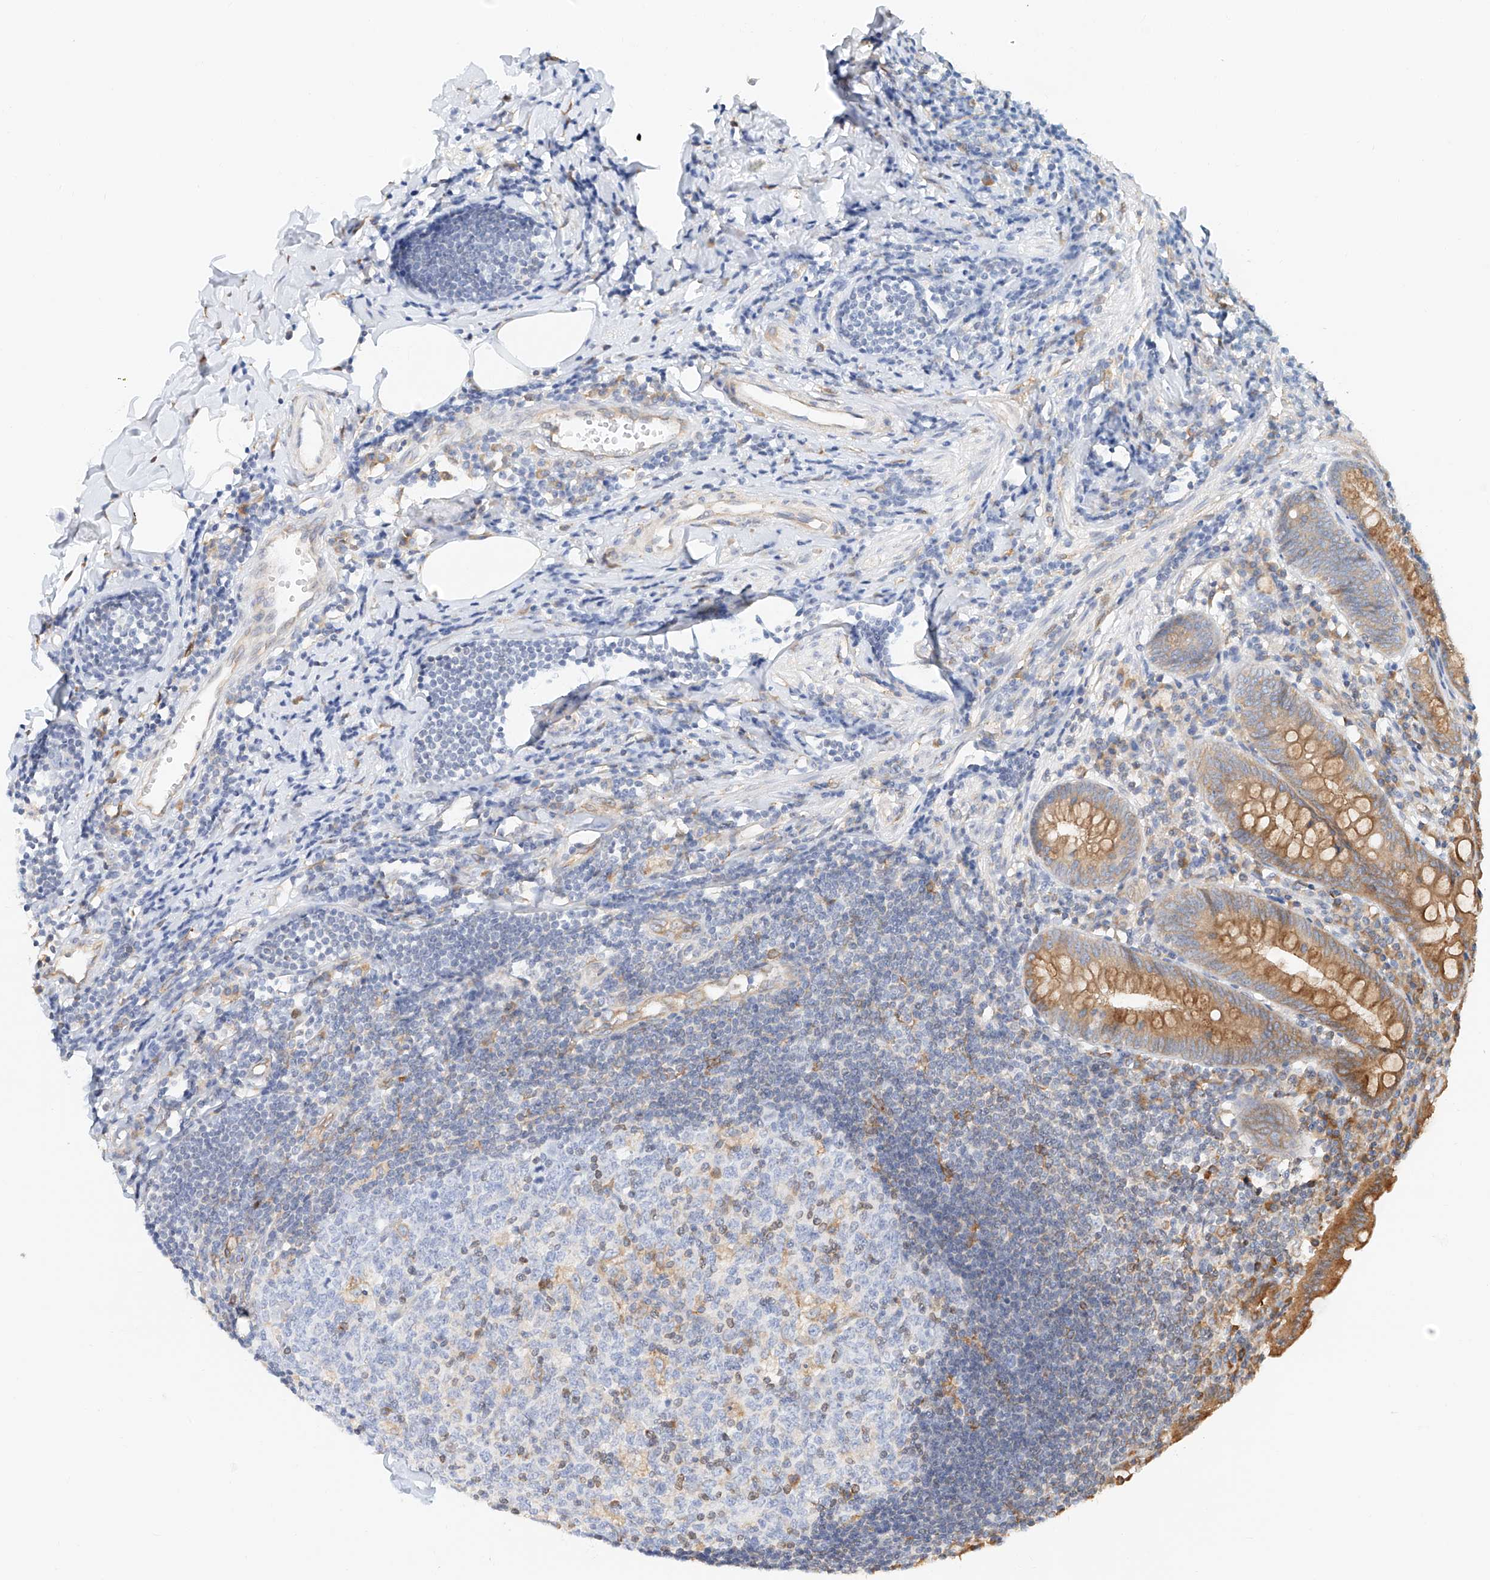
{"staining": {"intensity": "moderate", "quantity": ">75%", "location": "cytoplasmic/membranous"}, "tissue": "appendix", "cell_type": "Glandular cells", "image_type": "normal", "snomed": [{"axis": "morphology", "description": "Normal tissue, NOS"}, {"axis": "topography", "description": "Appendix"}], "caption": "Benign appendix was stained to show a protein in brown. There is medium levels of moderate cytoplasmic/membranous positivity in approximately >75% of glandular cells.", "gene": "DHRS7", "patient": {"sex": "female", "age": 54}}